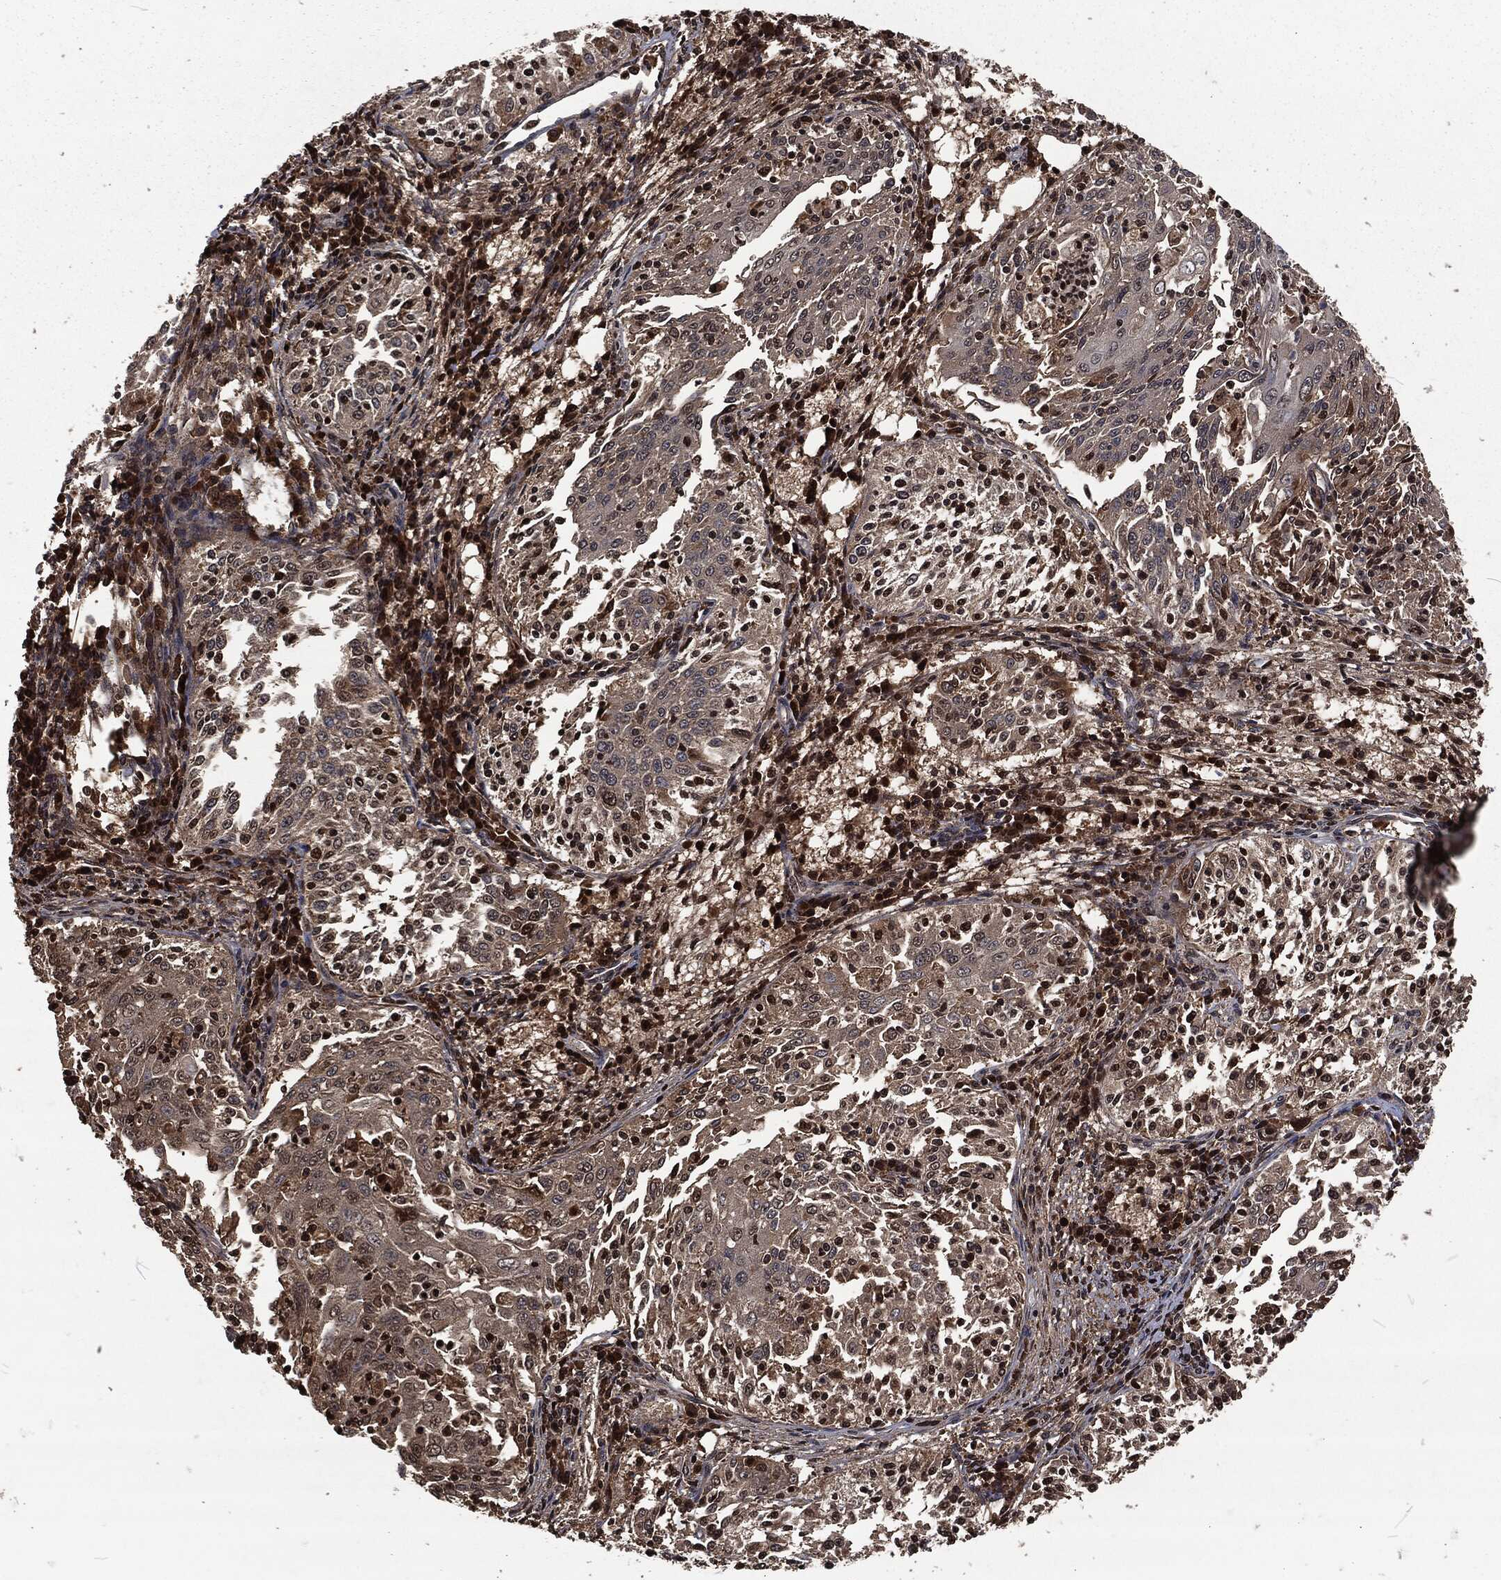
{"staining": {"intensity": "moderate", "quantity": "<25%", "location": "cytoplasmic/membranous"}, "tissue": "cervical cancer", "cell_type": "Tumor cells", "image_type": "cancer", "snomed": [{"axis": "morphology", "description": "Squamous cell carcinoma, NOS"}, {"axis": "topography", "description": "Cervix"}], "caption": "Protein analysis of cervical cancer tissue reveals moderate cytoplasmic/membranous expression in approximately <25% of tumor cells.", "gene": "SNAI1", "patient": {"sex": "female", "age": 41}}